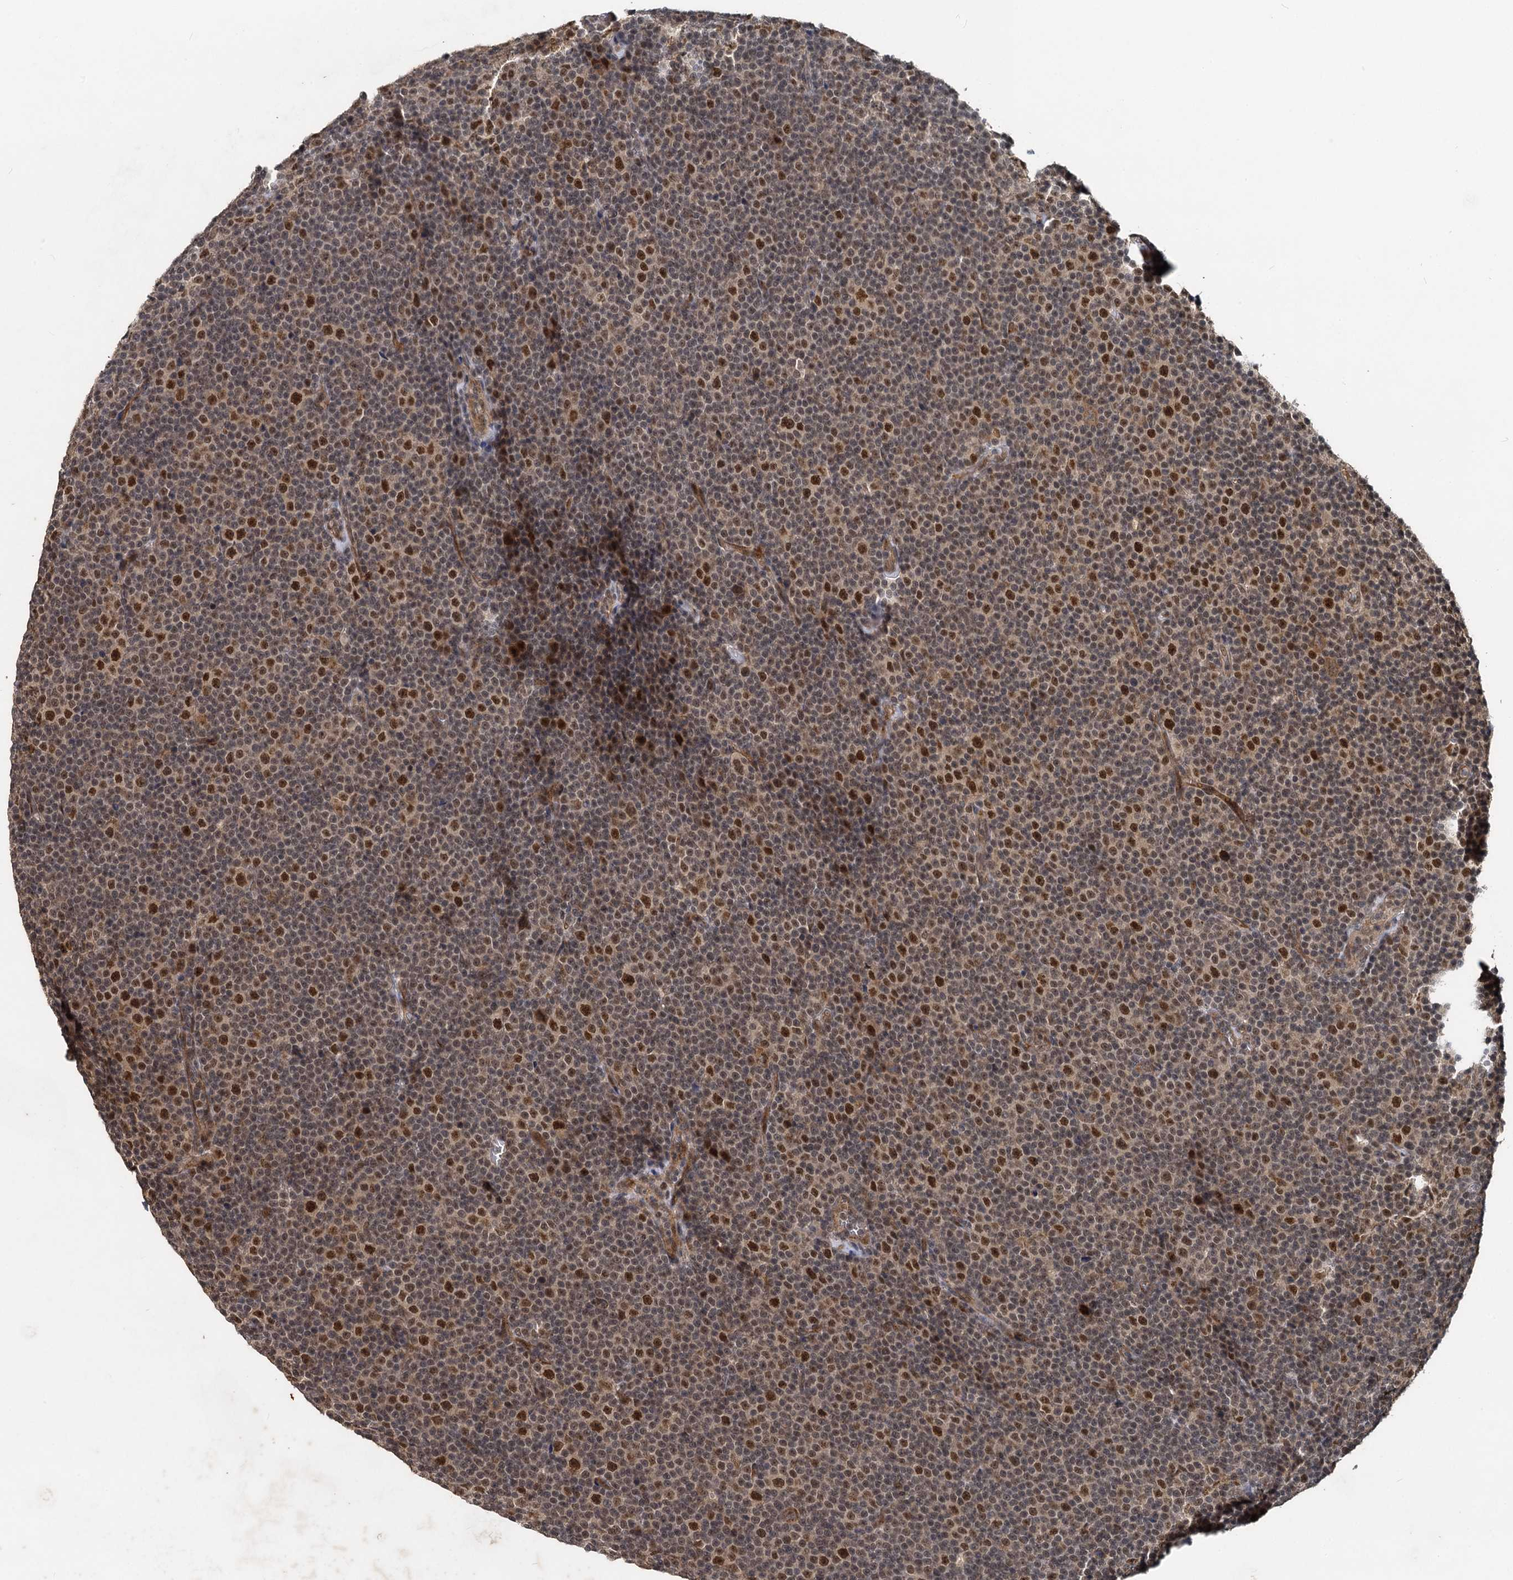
{"staining": {"intensity": "strong", "quantity": ">75%", "location": "nuclear"}, "tissue": "lymphoma", "cell_type": "Tumor cells", "image_type": "cancer", "snomed": [{"axis": "morphology", "description": "Malignant lymphoma, non-Hodgkin's type, Low grade"}, {"axis": "topography", "description": "Lymph node"}], "caption": "Human low-grade malignant lymphoma, non-Hodgkin's type stained with a brown dye displays strong nuclear positive staining in about >75% of tumor cells.", "gene": "RITA1", "patient": {"sex": "female", "age": 67}}